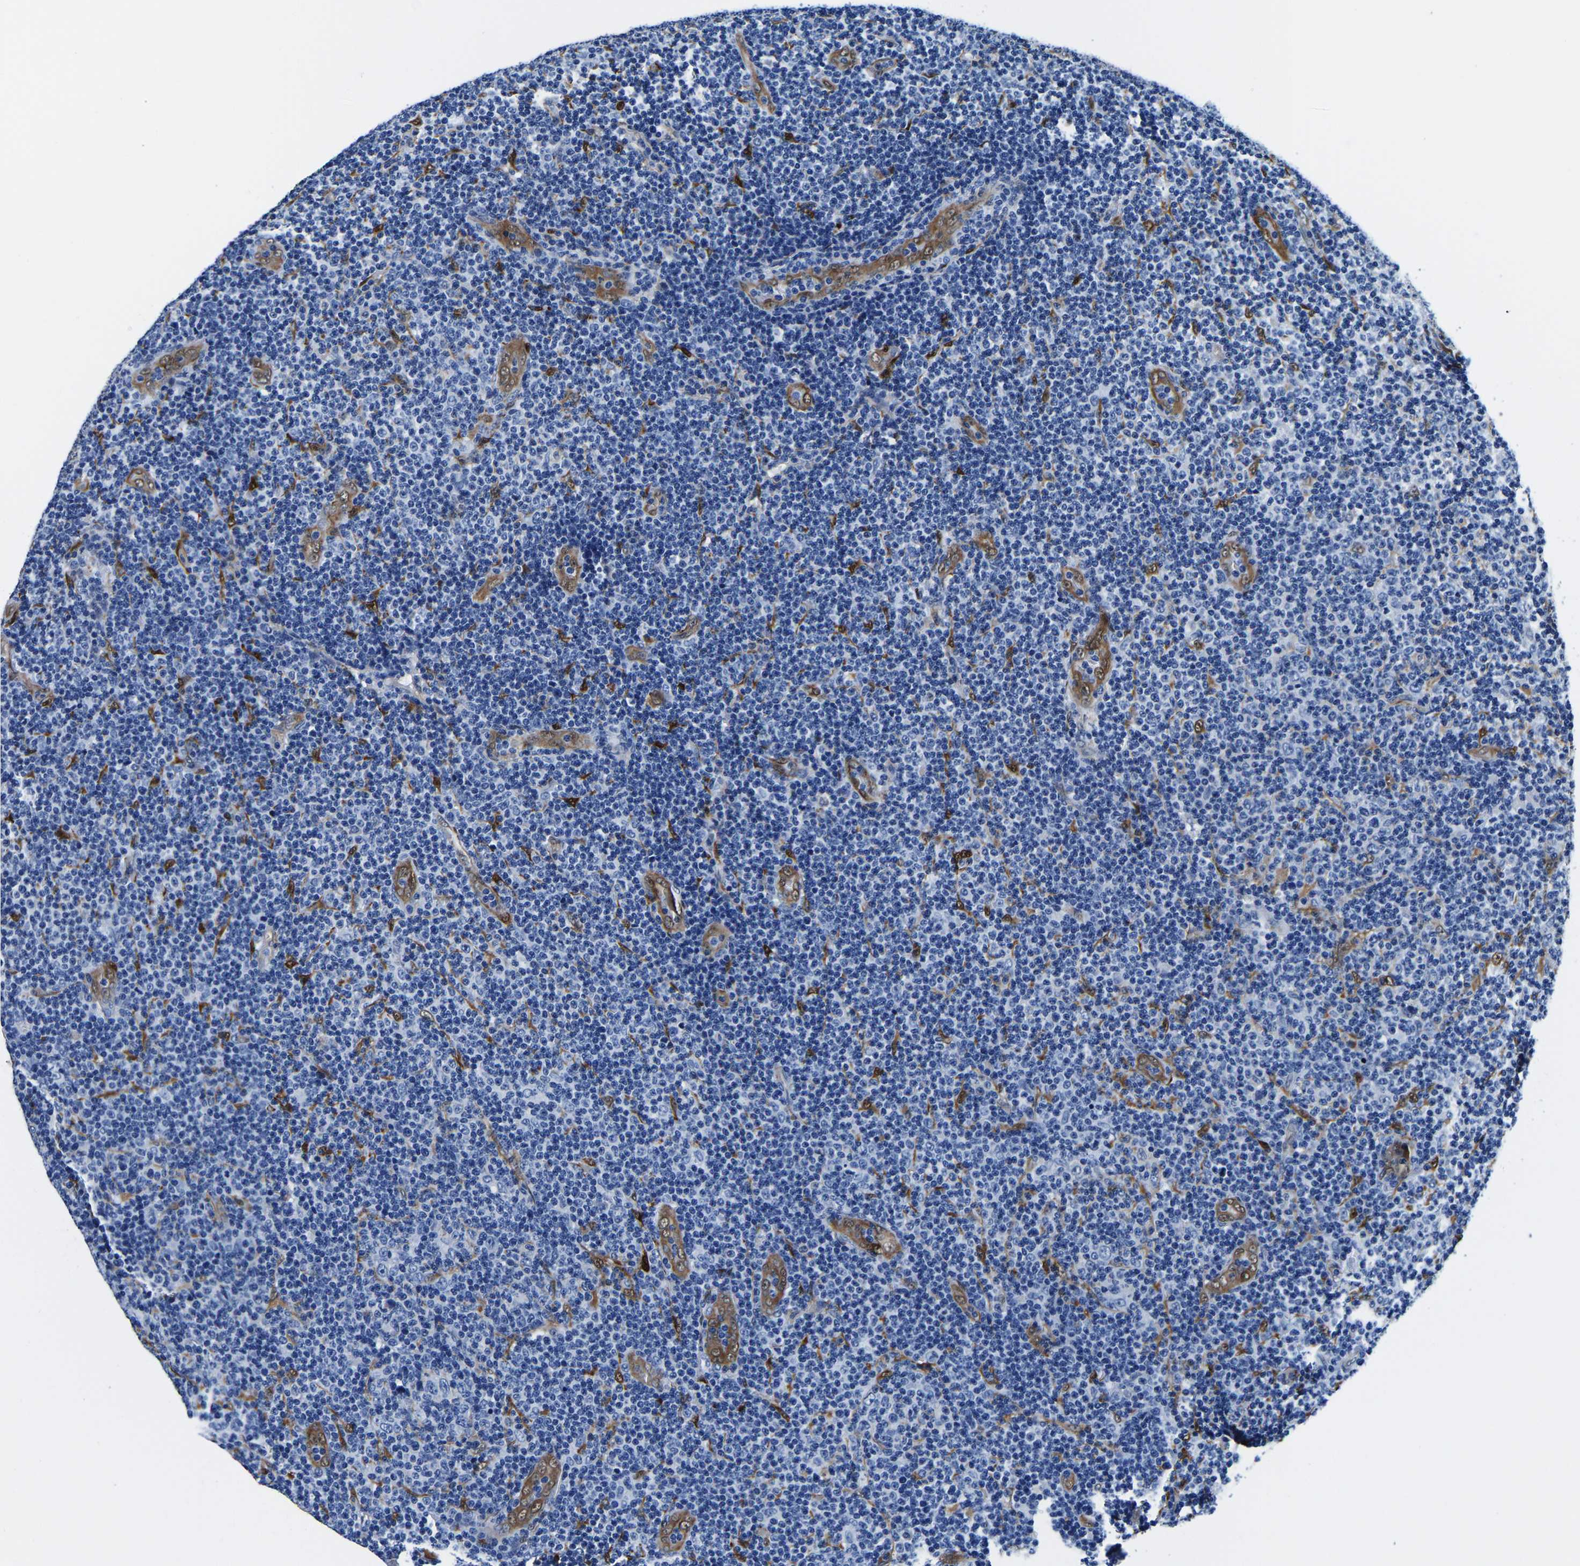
{"staining": {"intensity": "negative", "quantity": "none", "location": "none"}, "tissue": "lymphoma", "cell_type": "Tumor cells", "image_type": "cancer", "snomed": [{"axis": "morphology", "description": "Malignant lymphoma, non-Hodgkin's type, Low grade"}, {"axis": "topography", "description": "Lymph node"}], "caption": "Low-grade malignant lymphoma, non-Hodgkin's type was stained to show a protein in brown. There is no significant staining in tumor cells. (DAB immunohistochemistry (IHC) visualized using brightfield microscopy, high magnification).", "gene": "S100A13", "patient": {"sex": "male", "age": 83}}